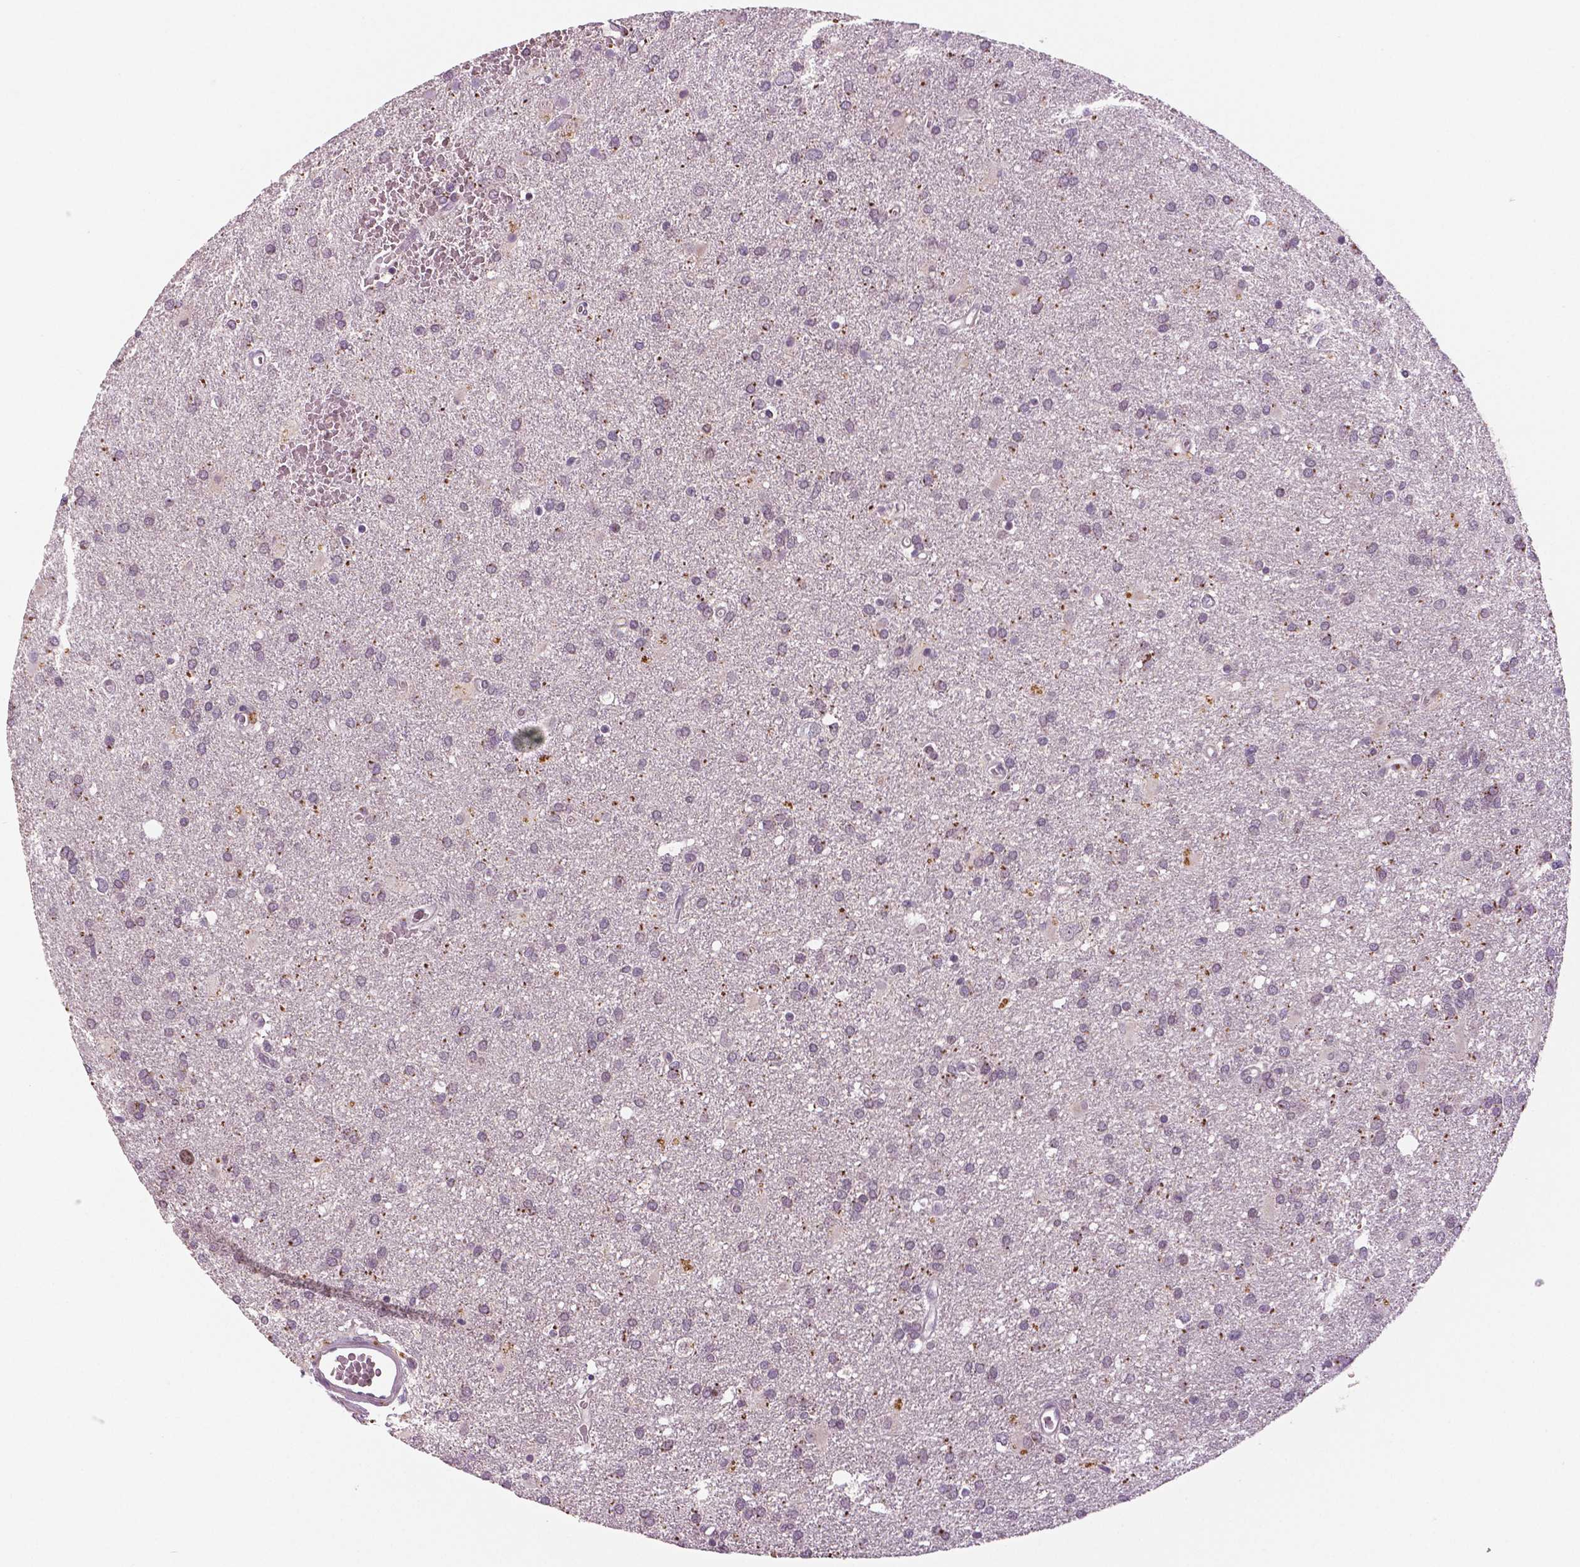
{"staining": {"intensity": "negative", "quantity": "none", "location": "none"}, "tissue": "glioma", "cell_type": "Tumor cells", "image_type": "cancer", "snomed": [{"axis": "morphology", "description": "Glioma, malignant, Low grade"}, {"axis": "topography", "description": "Brain"}], "caption": "An image of glioma stained for a protein exhibits no brown staining in tumor cells.", "gene": "MKI67", "patient": {"sex": "male", "age": 66}}